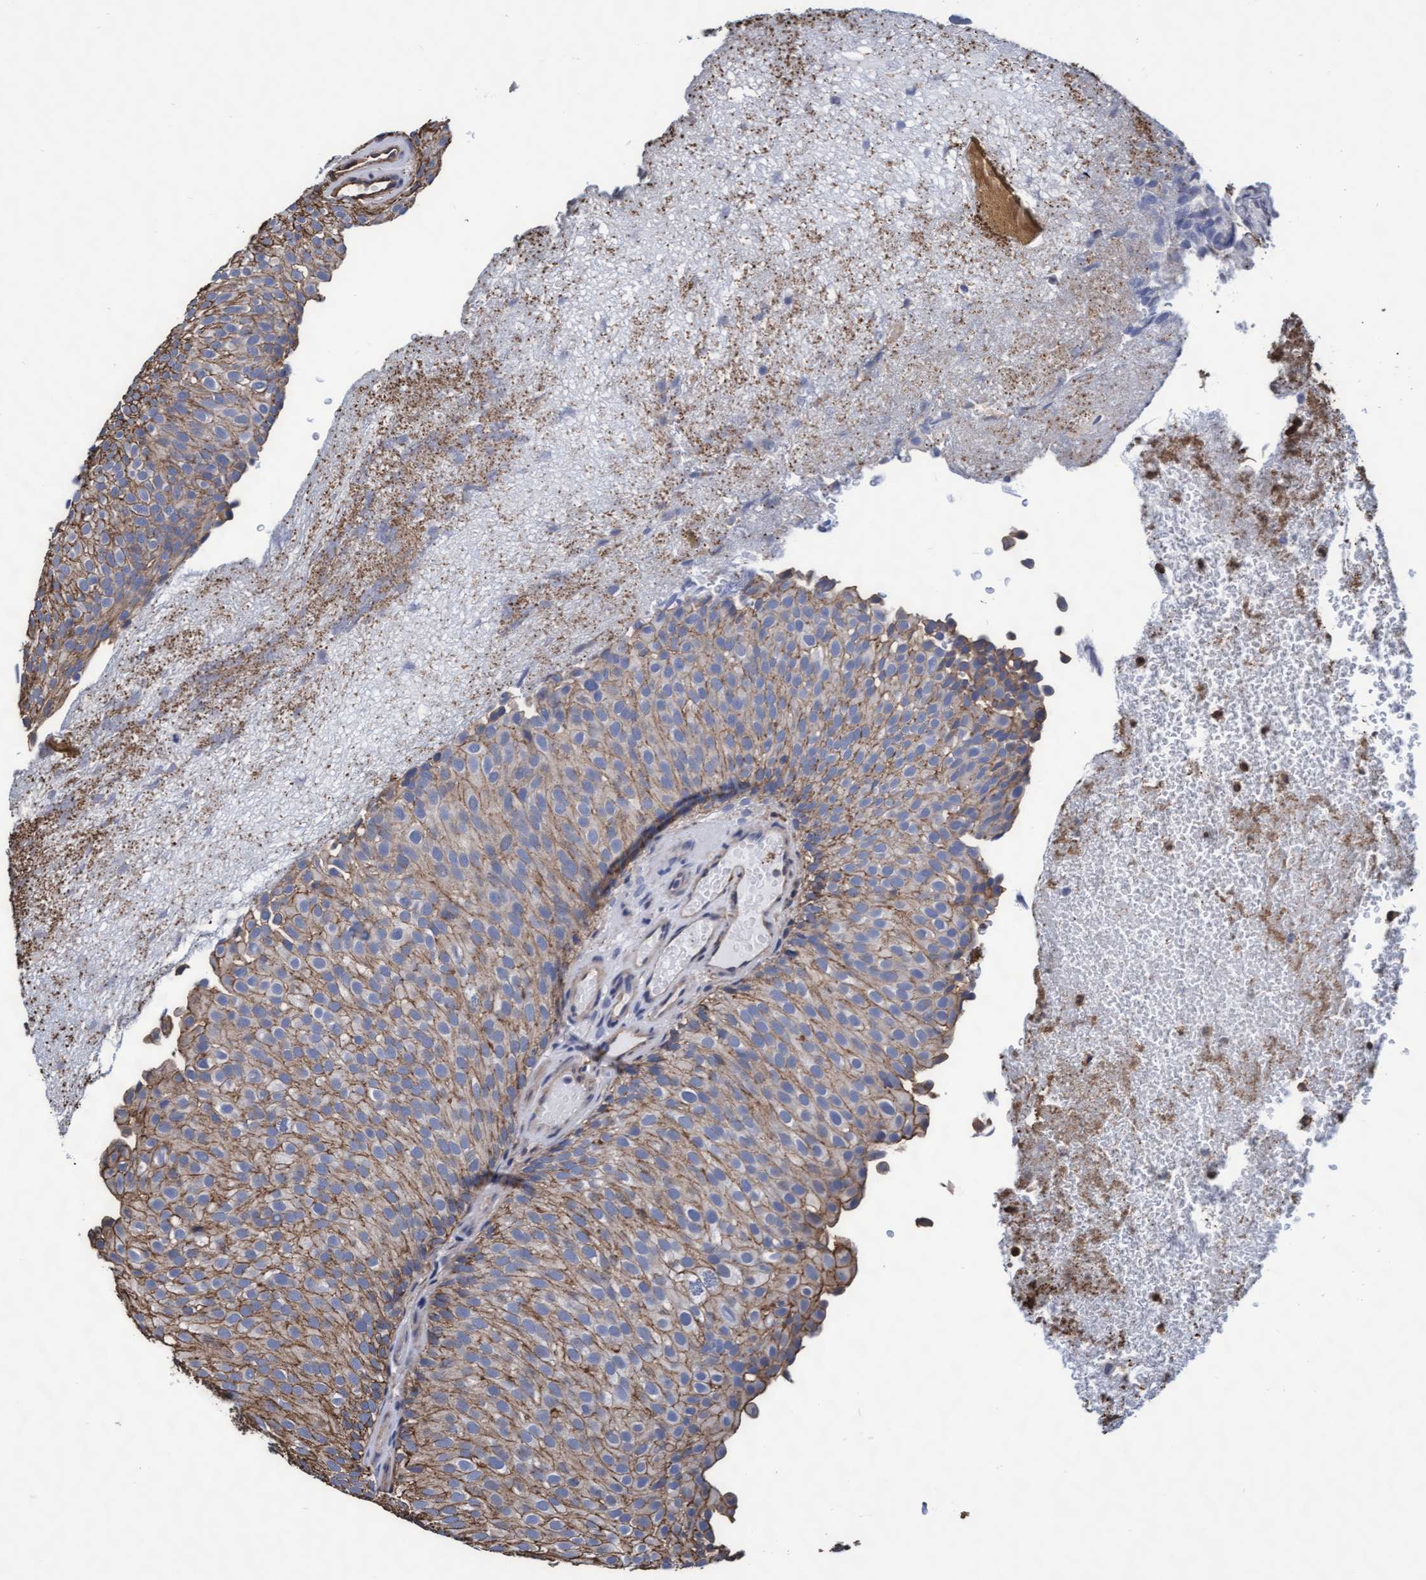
{"staining": {"intensity": "moderate", "quantity": ">75%", "location": "cytoplasmic/membranous"}, "tissue": "urothelial cancer", "cell_type": "Tumor cells", "image_type": "cancer", "snomed": [{"axis": "morphology", "description": "Urothelial carcinoma, Low grade"}, {"axis": "topography", "description": "Urinary bladder"}], "caption": "This histopathology image demonstrates immunohistochemistry staining of human urothelial cancer, with medium moderate cytoplasmic/membranous positivity in approximately >75% of tumor cells.", "gene": "GRHPR", "patient": {"sex": "male", "age": 78}}